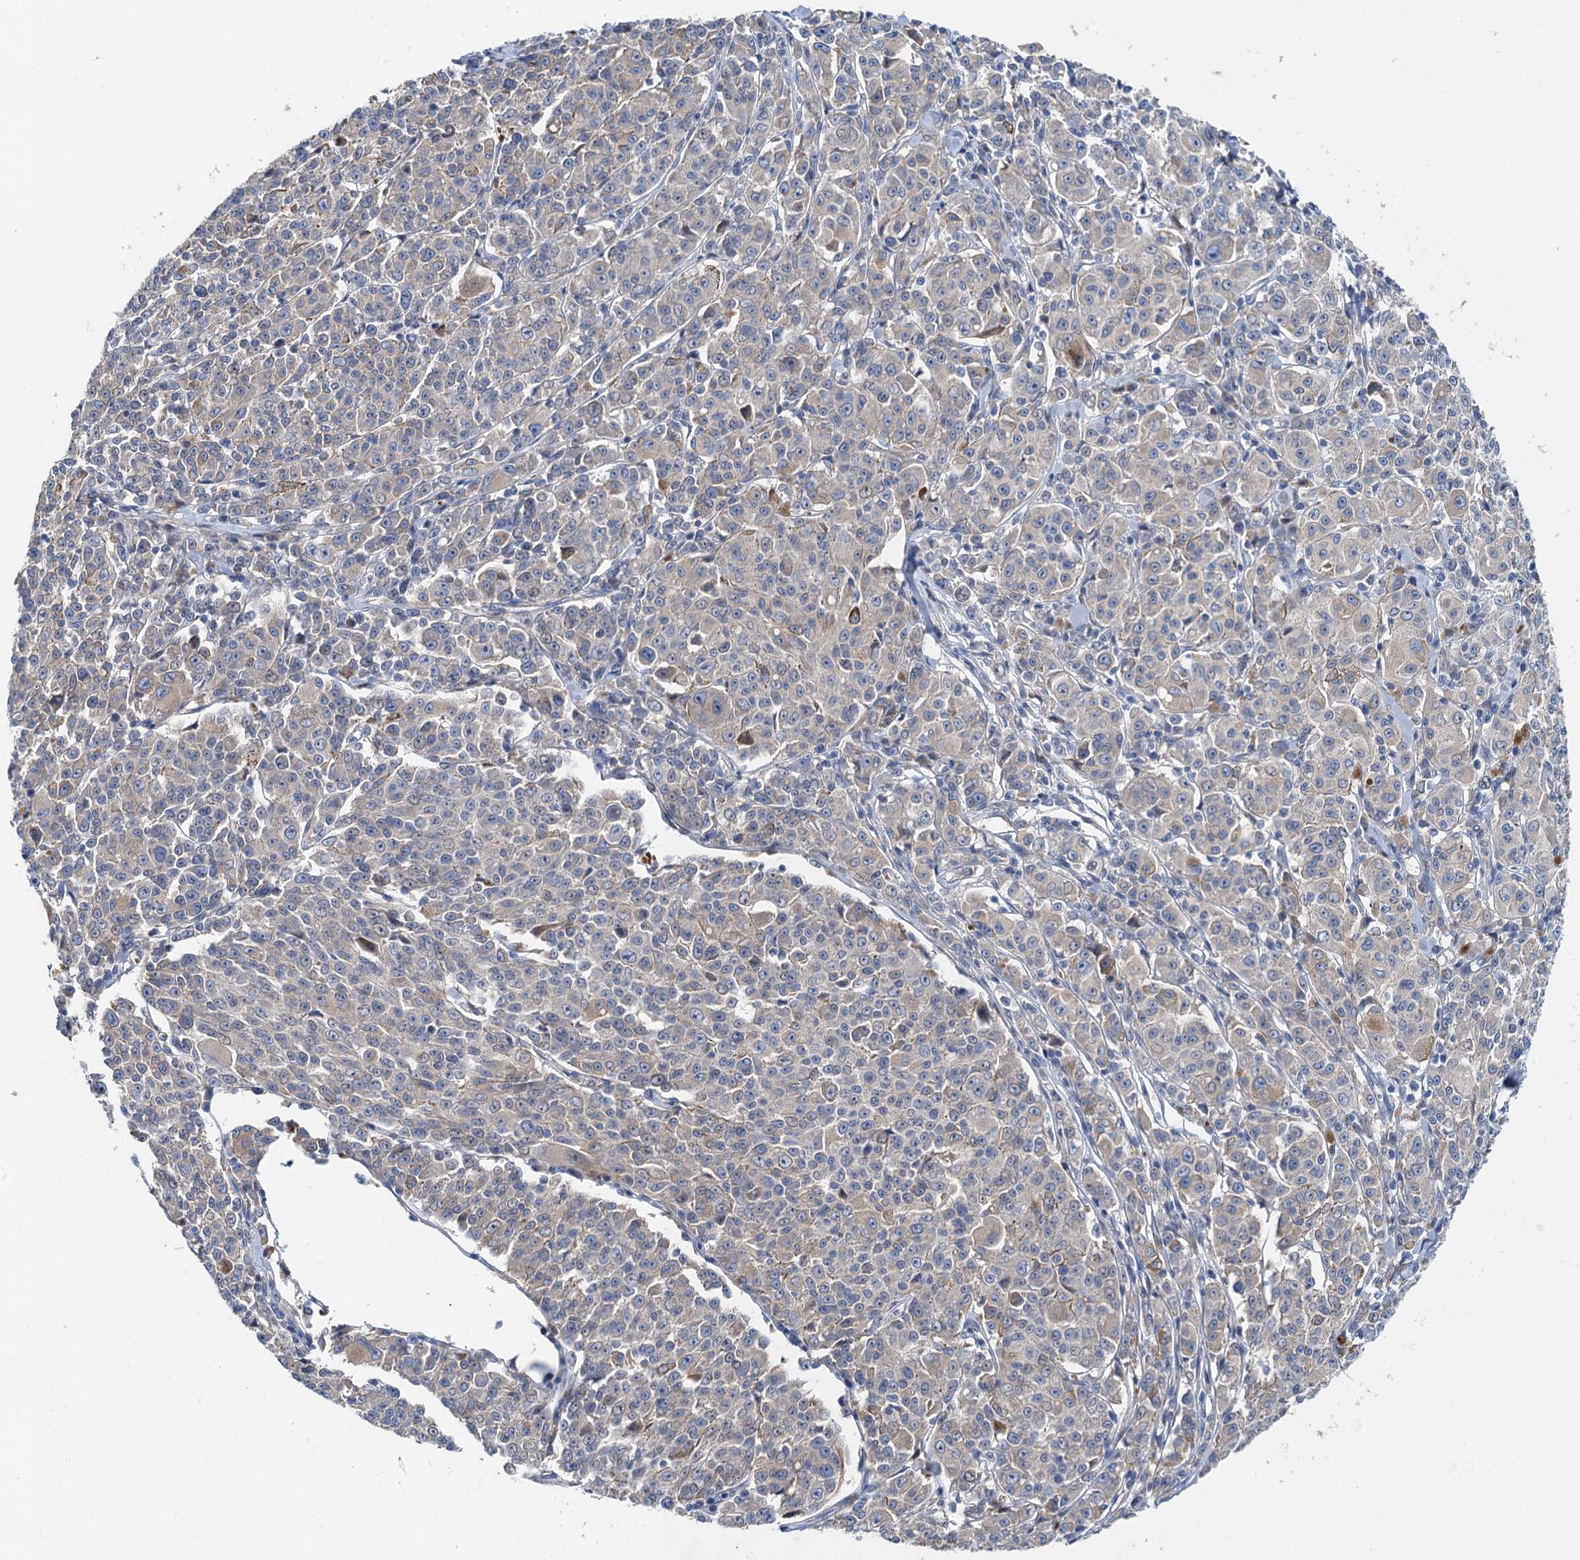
{"staining": {"intensity": "moderate", "quantity": "<25%", "location": "cytoplasmic/membranous"}, "tissue": "melanoma", "cell_type": "Tumor cells", "image_type": "cancer", "snomed": [{"axis": "morphology", "description": "Malignant melanoma, NOS"}, {"axis": "topography", "description": "Skin"}], "caption": "Immunohistochemistry (IHC) of human melanoma displays low levels of moderate cytoplasmic/membranous positivity in approximately <25% of tumor cells.", "gene": "NBEA", "patient": {"sex": "female", "age": 52}}